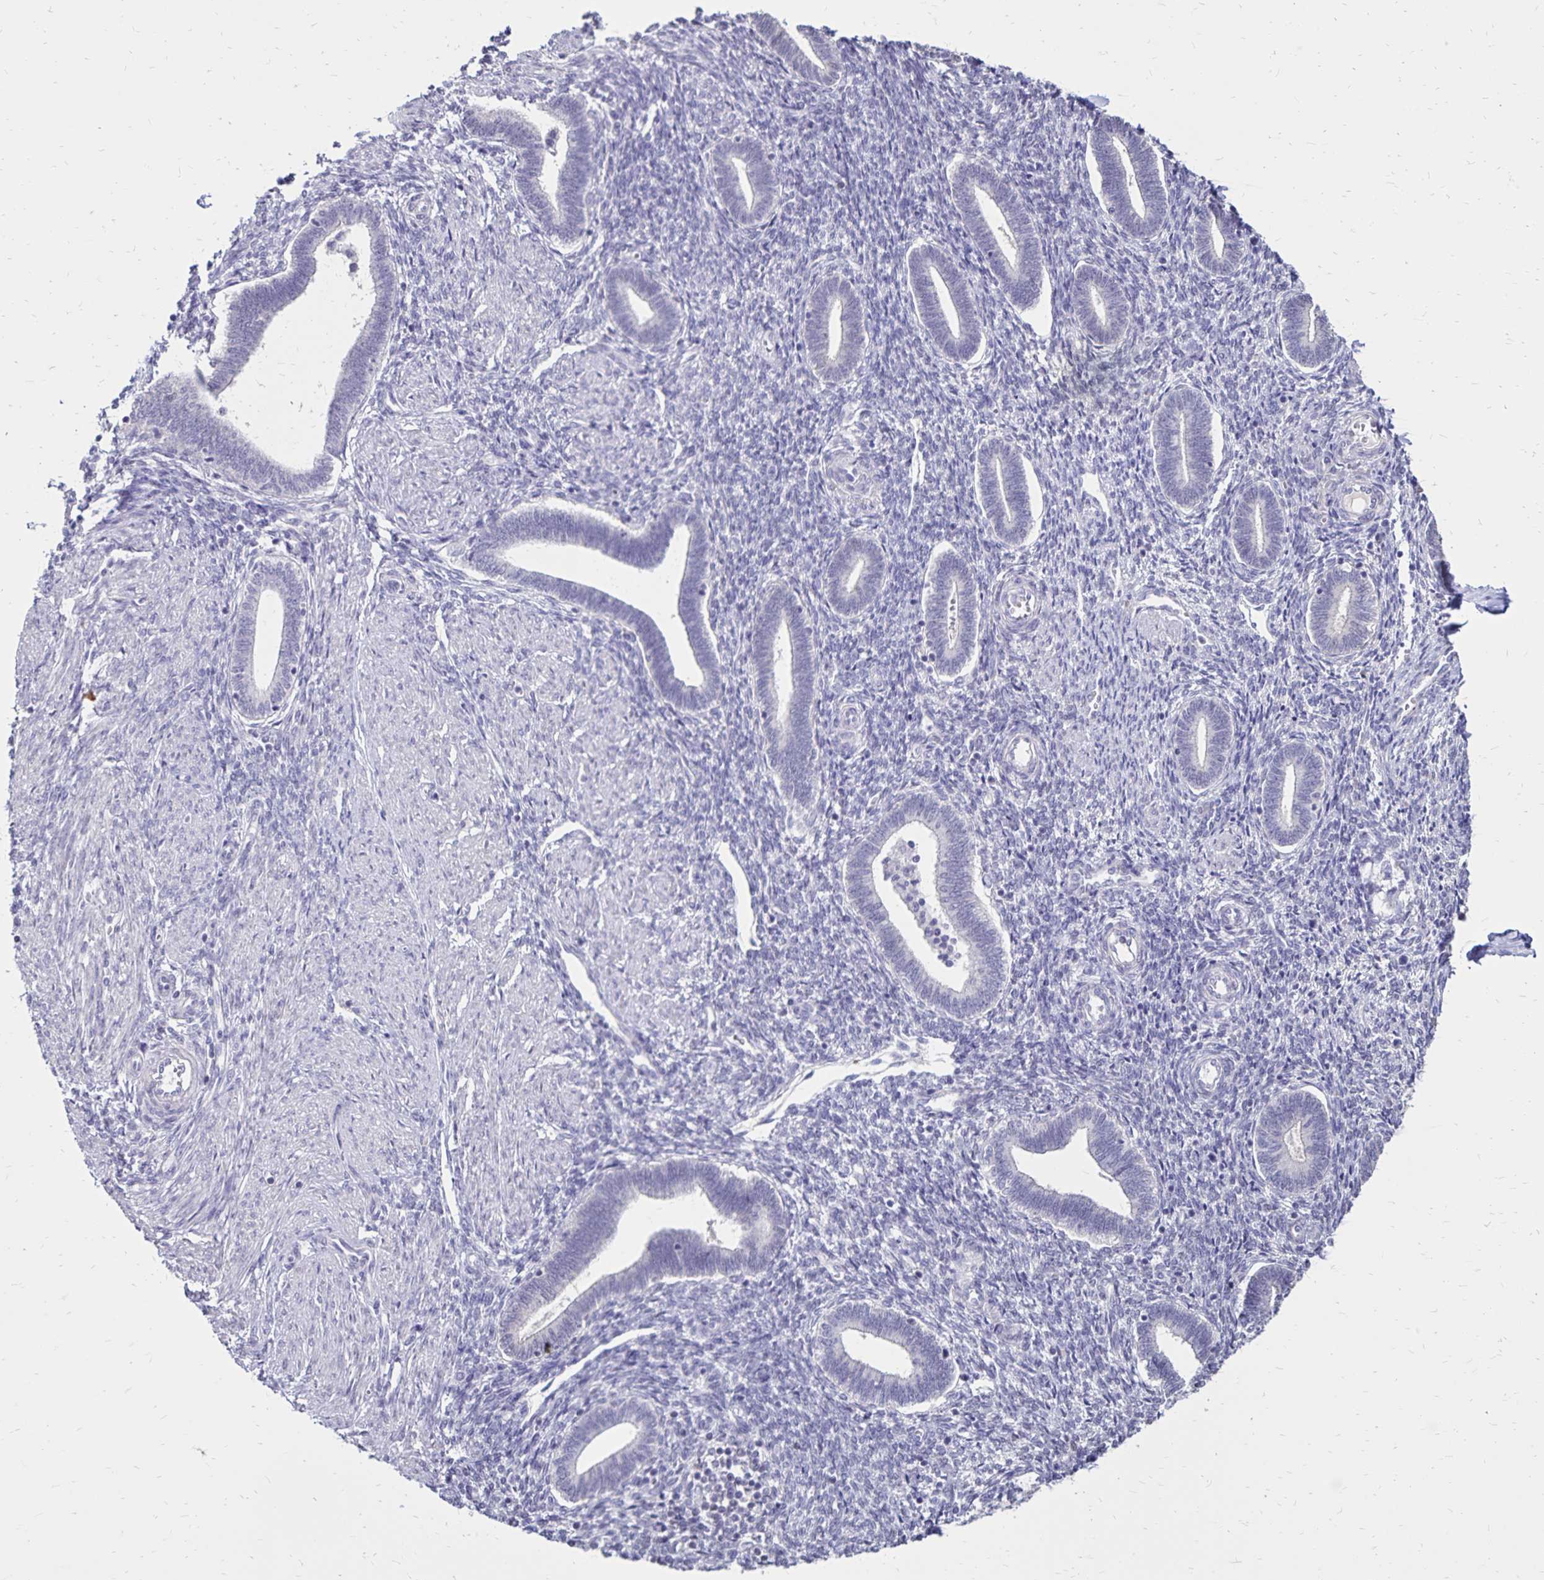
{"staining": {"intensity": "negative", "quantity": "none", "location": "none"}, "tissue": "endometrium", "cell_type": "Cells in endometrial stroma", "image_type": "normal", "snomed": [{"axis": "morphology", "description": "Normal tissue, NOS"}, {"axis": "topography", "description": "Endometrium"}], "caption": "Immunohistochemistry (IHC) micrograph of normal human endometrium stained for a protein (brown), which demonstrates no expression in cells in endometrial stroma. Nuclei are stained in blue.", "gene": "SH3GL3", "patient": {"sex": "female", "age": 42}}